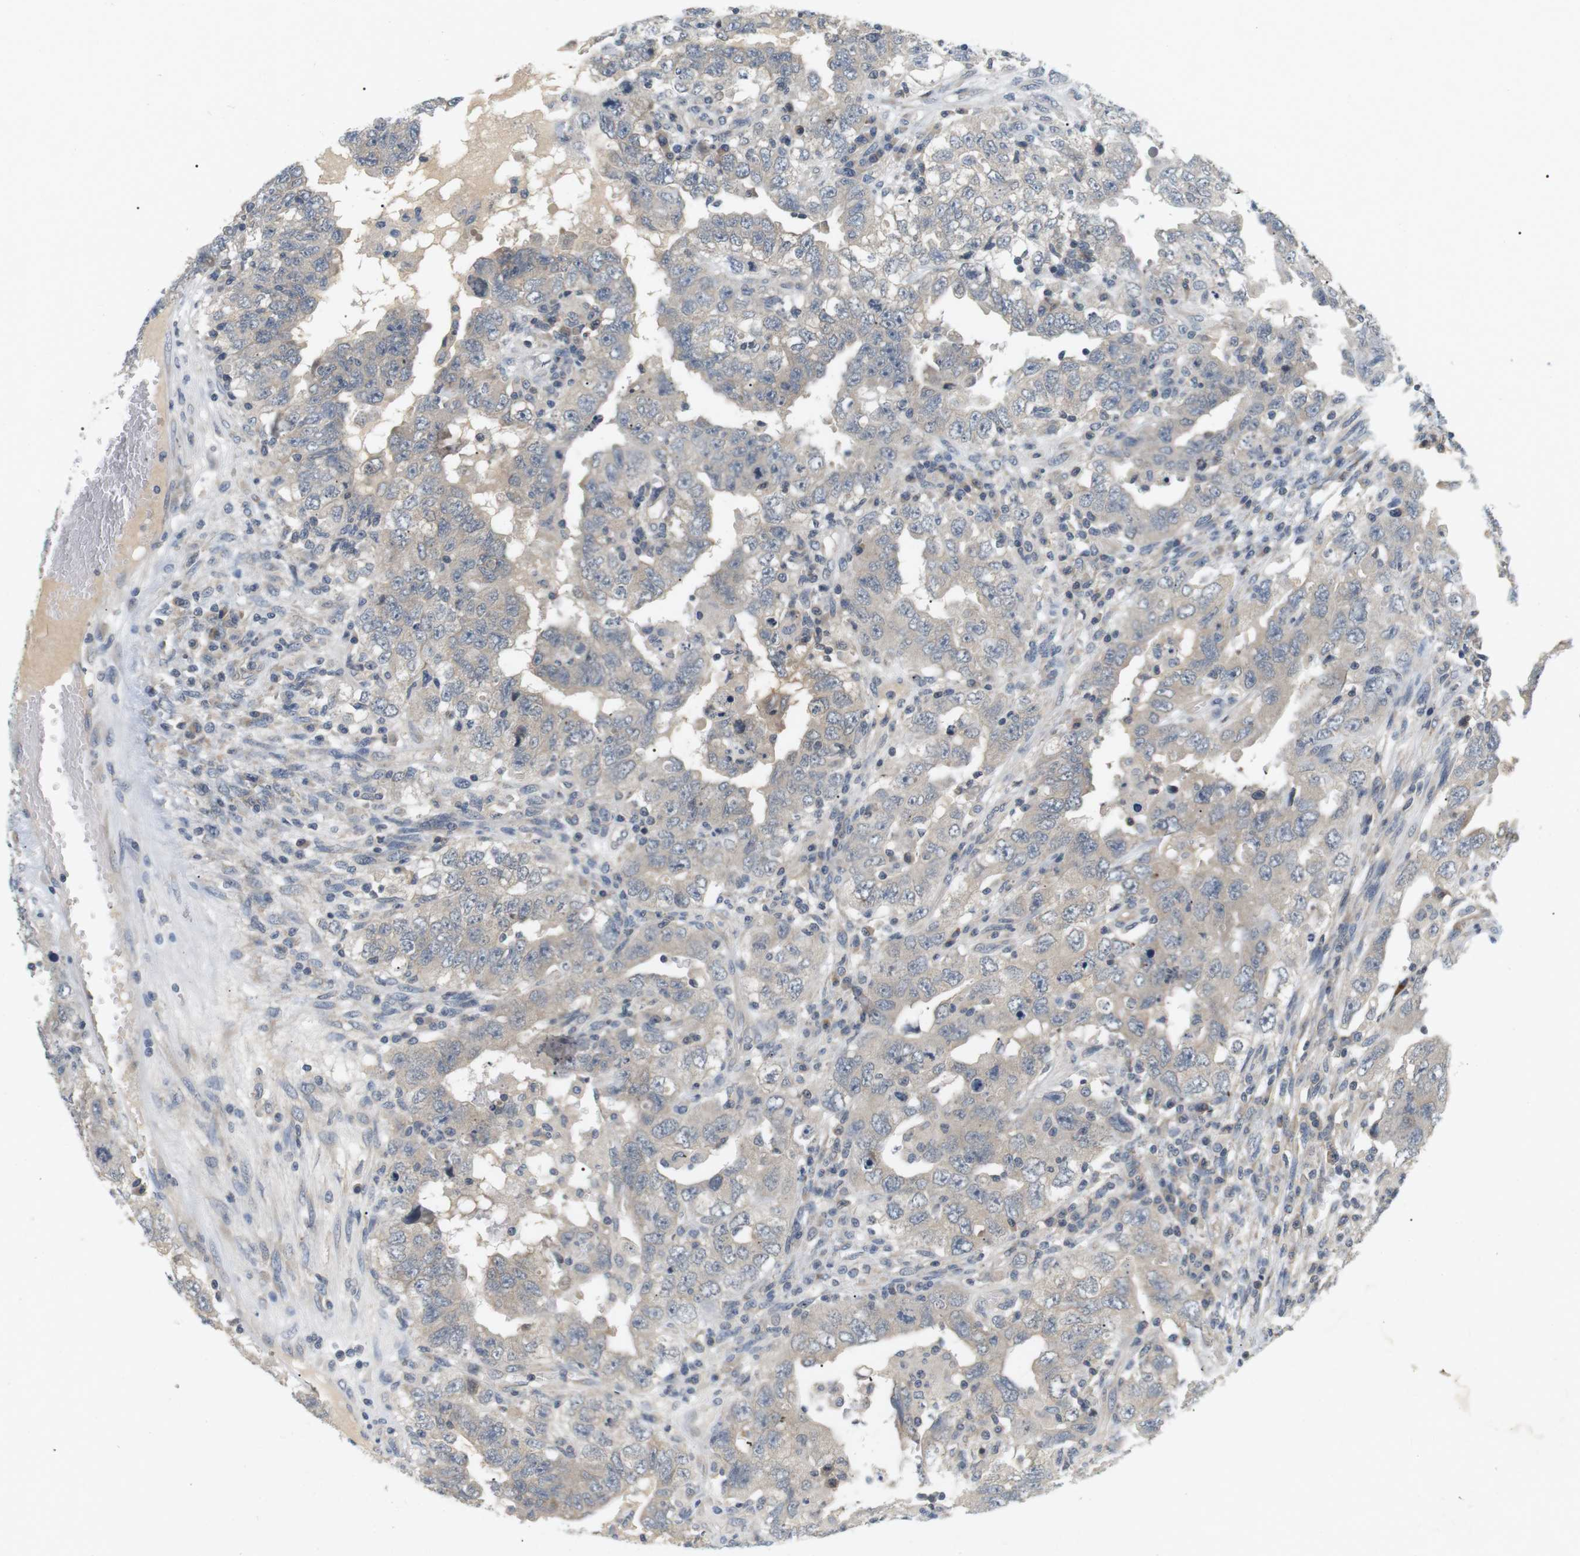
{"staining": {"intensity": "negative", "quantity": "none", "location": "none"}, "tissue": "testis cancer", "cell_type": "Tumor cells", "image_type": "cancer", "snomed": [{"axis": "morphology", "description": "Carcinoma, Embryonal, NOS"}, {"axis": "topography", "description": "Testis"}], "caption": "Tumor cells are negative for brown protein staining in embryonal carcinoma (testis).", "gene": "EVA1C", "patient": {"sex": "male", "age": 26}}